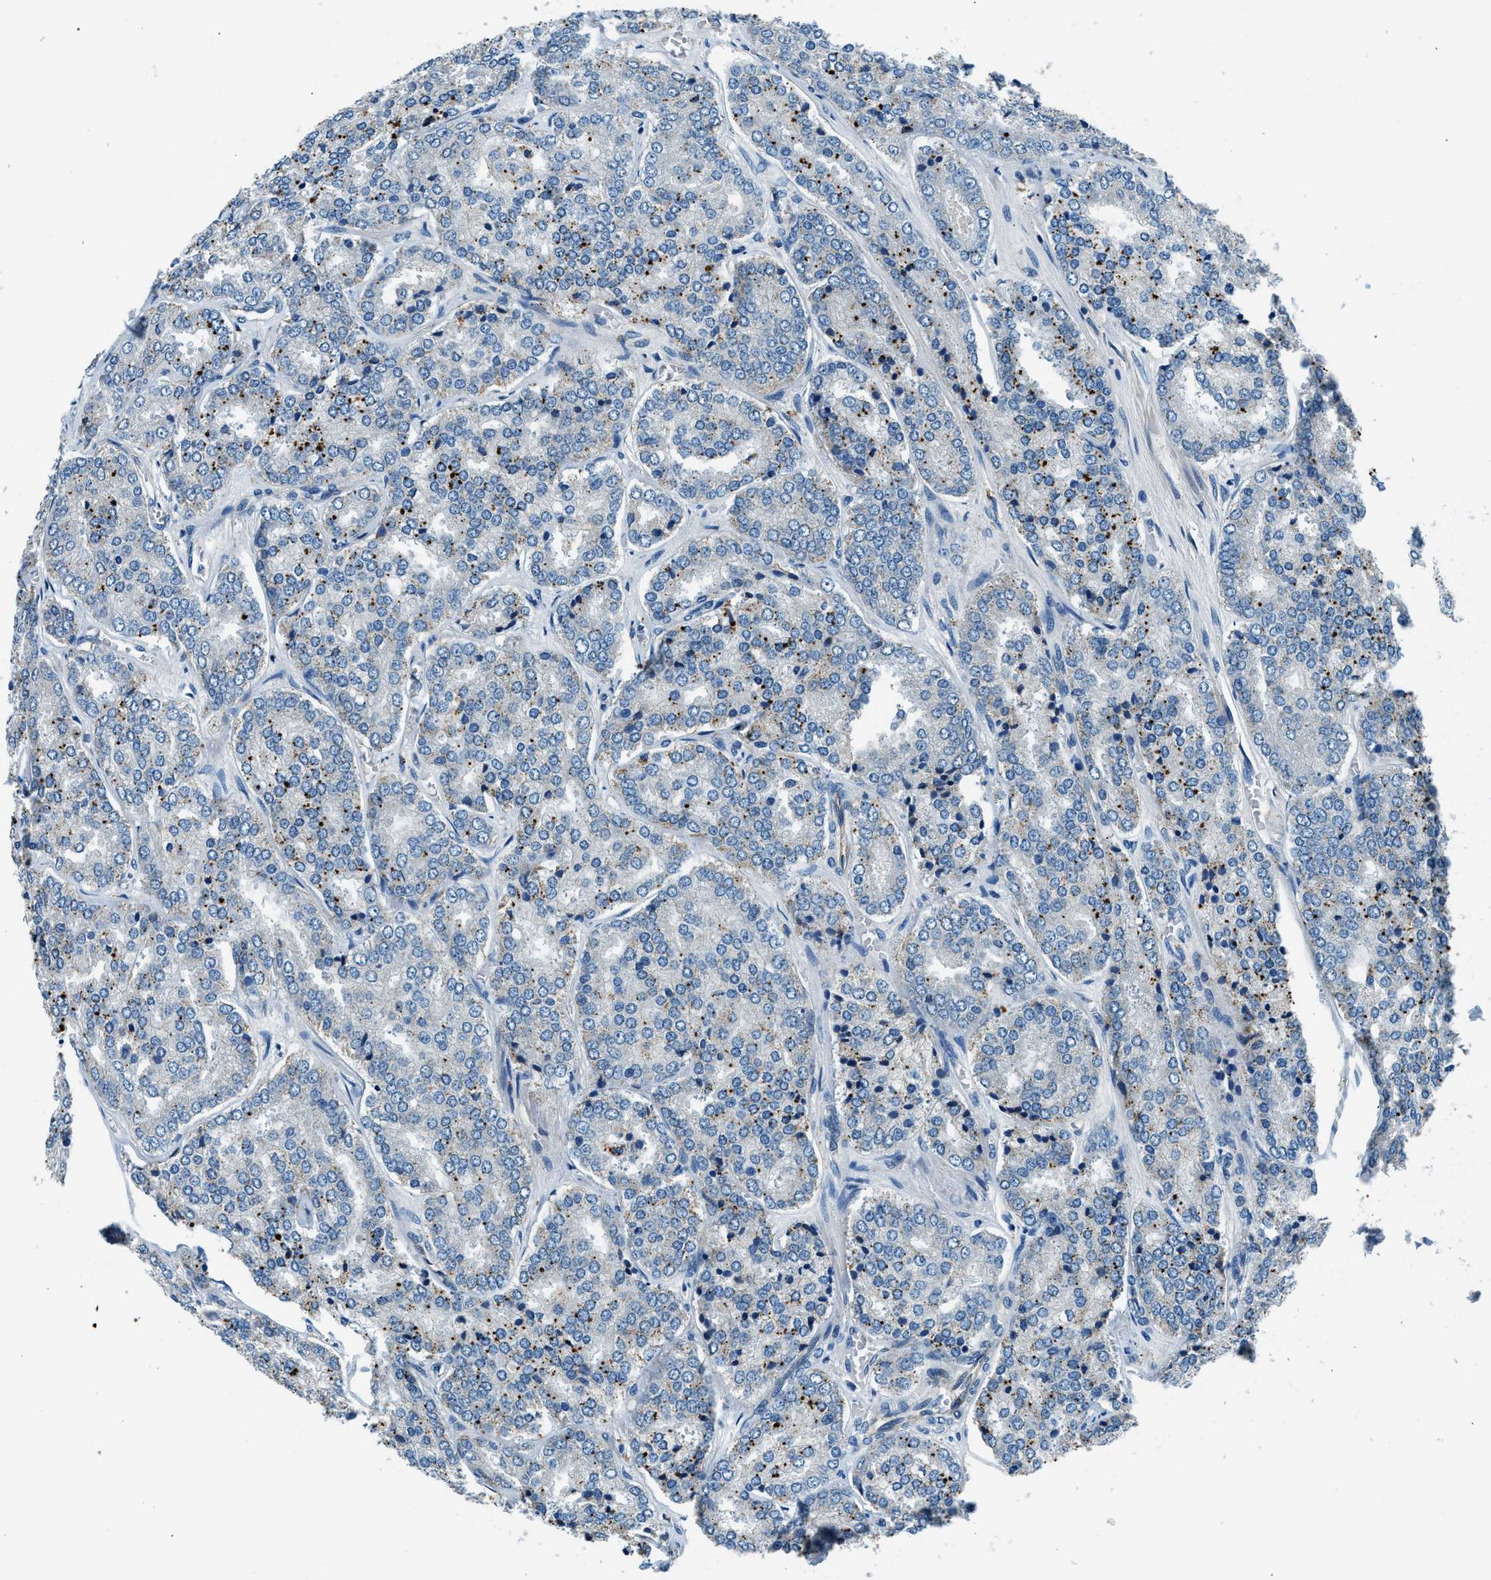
{"staining": {"intensity": "weak", "quantity": "<25%", "location": "cytoplasmic/membranous"}, "tissue": "prostate cancer", "cell_type": "Tumor cells", "image_type": "cancer", "snomed": [{"axis": "morphology", "description": "Adenocarcinoma, High grade"}, {"axis": "topography", "description": "Prostate"}], "caption": "Photomicrograph shows no significant protein expression in tumor cells of prostate cancer (high-grade adenocarcinoma).", "gene": "SLC19A2", "patient": {"sex": "male", "age": 65}}